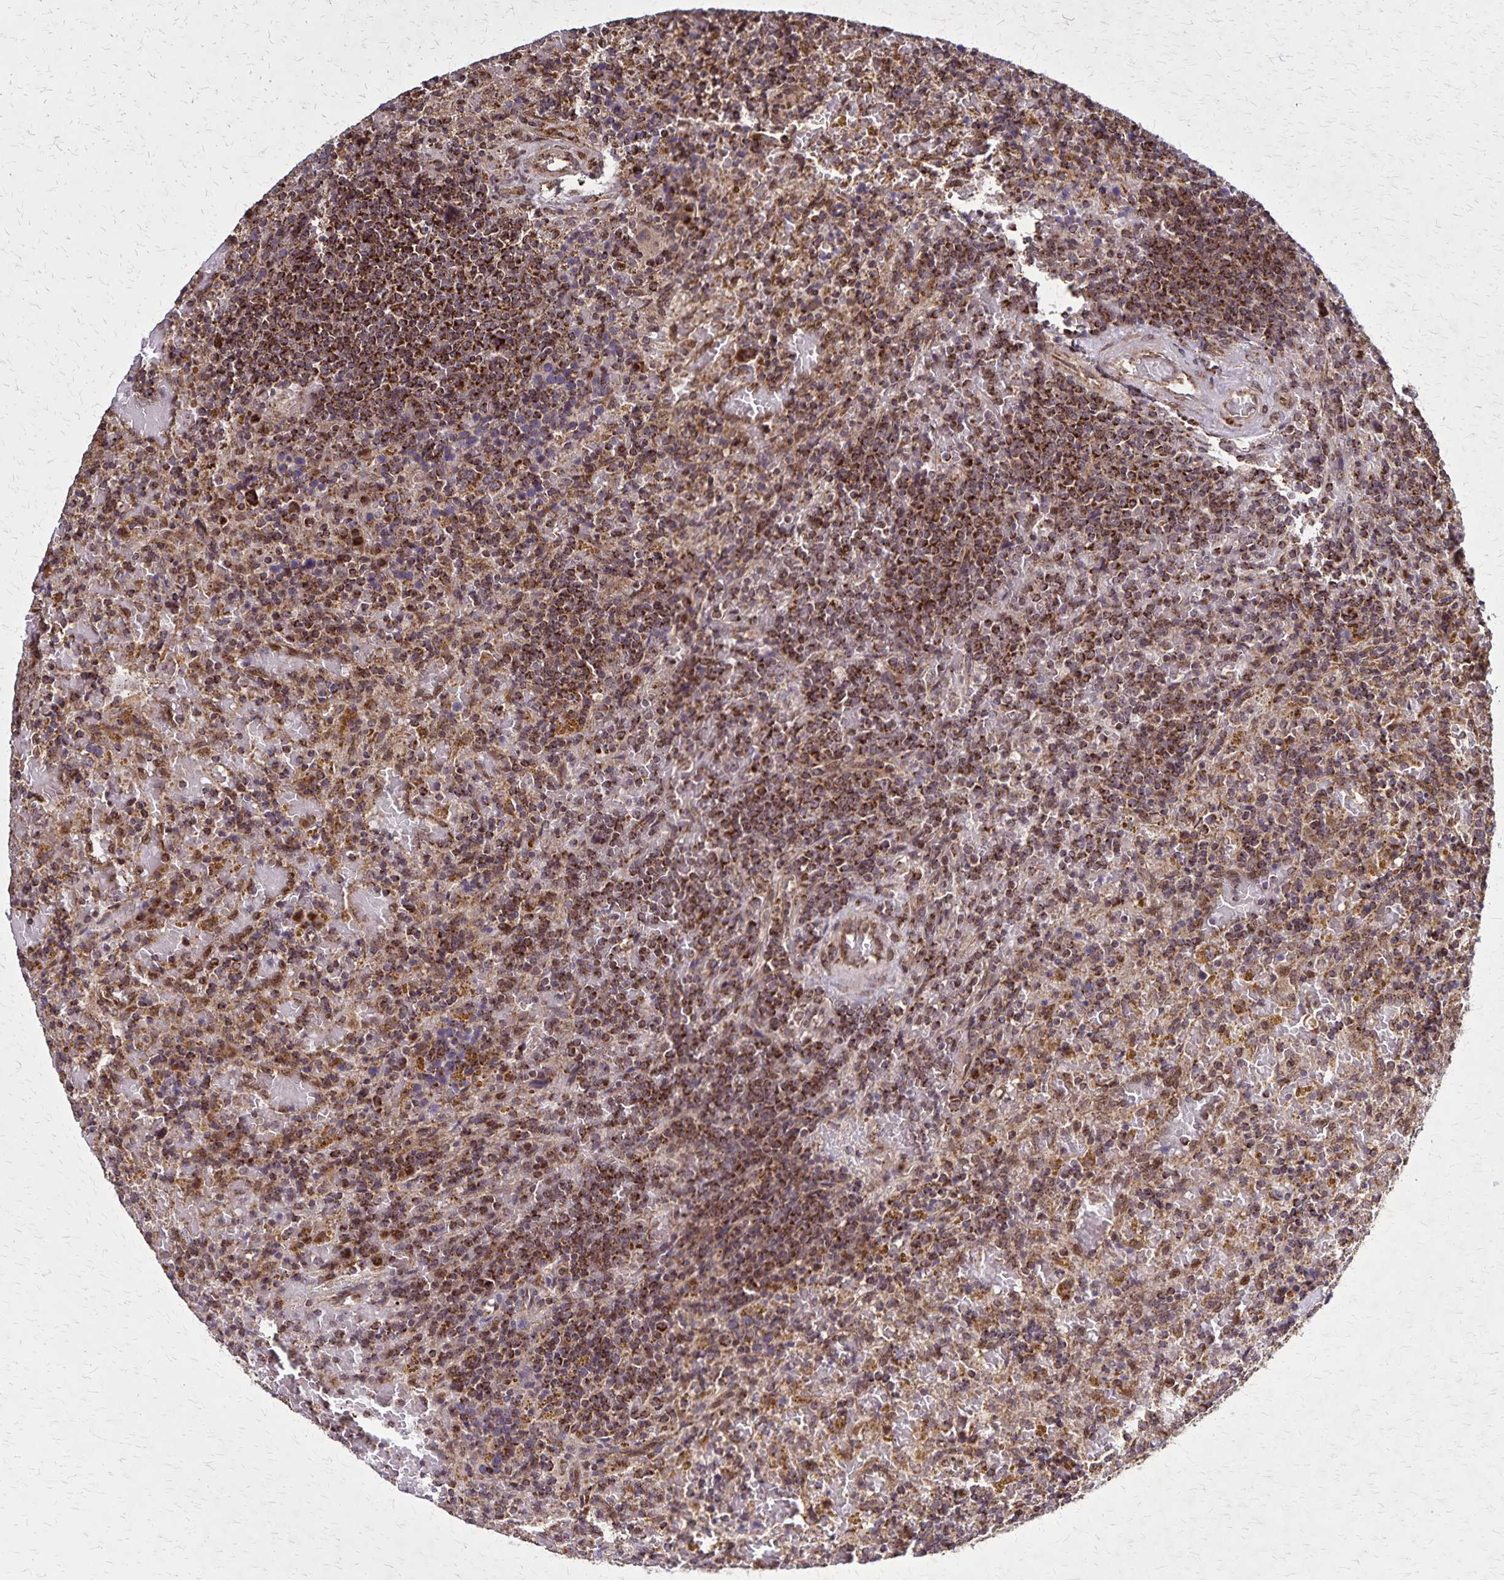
{"staining": {"intensity": "strong", "quantity": ">75%", "location": "cytoplasmic/membranous"}, "tissue": "lymphoma", "cell_type": "Tumor cells", "image_type": "cancer", "snomed": [{"axis": "morphology", "description": "Malignant lymphoma, non-Hodgkin's type, Low grade"}, {"axis": "topography", "description": "Spleen"}], "caption": "Lymphoma tissue demonstrates strong cytoplasmic/membranous expression in approximately >75% of tumor cells, visualized by immunohistochemistry. (Stains: DAB in brown, nuclei in blue, Microscopy: brightfield microscopy at high magnification).", "gene": "NFS1", "patient": {"sex": "female", "age": 65}}